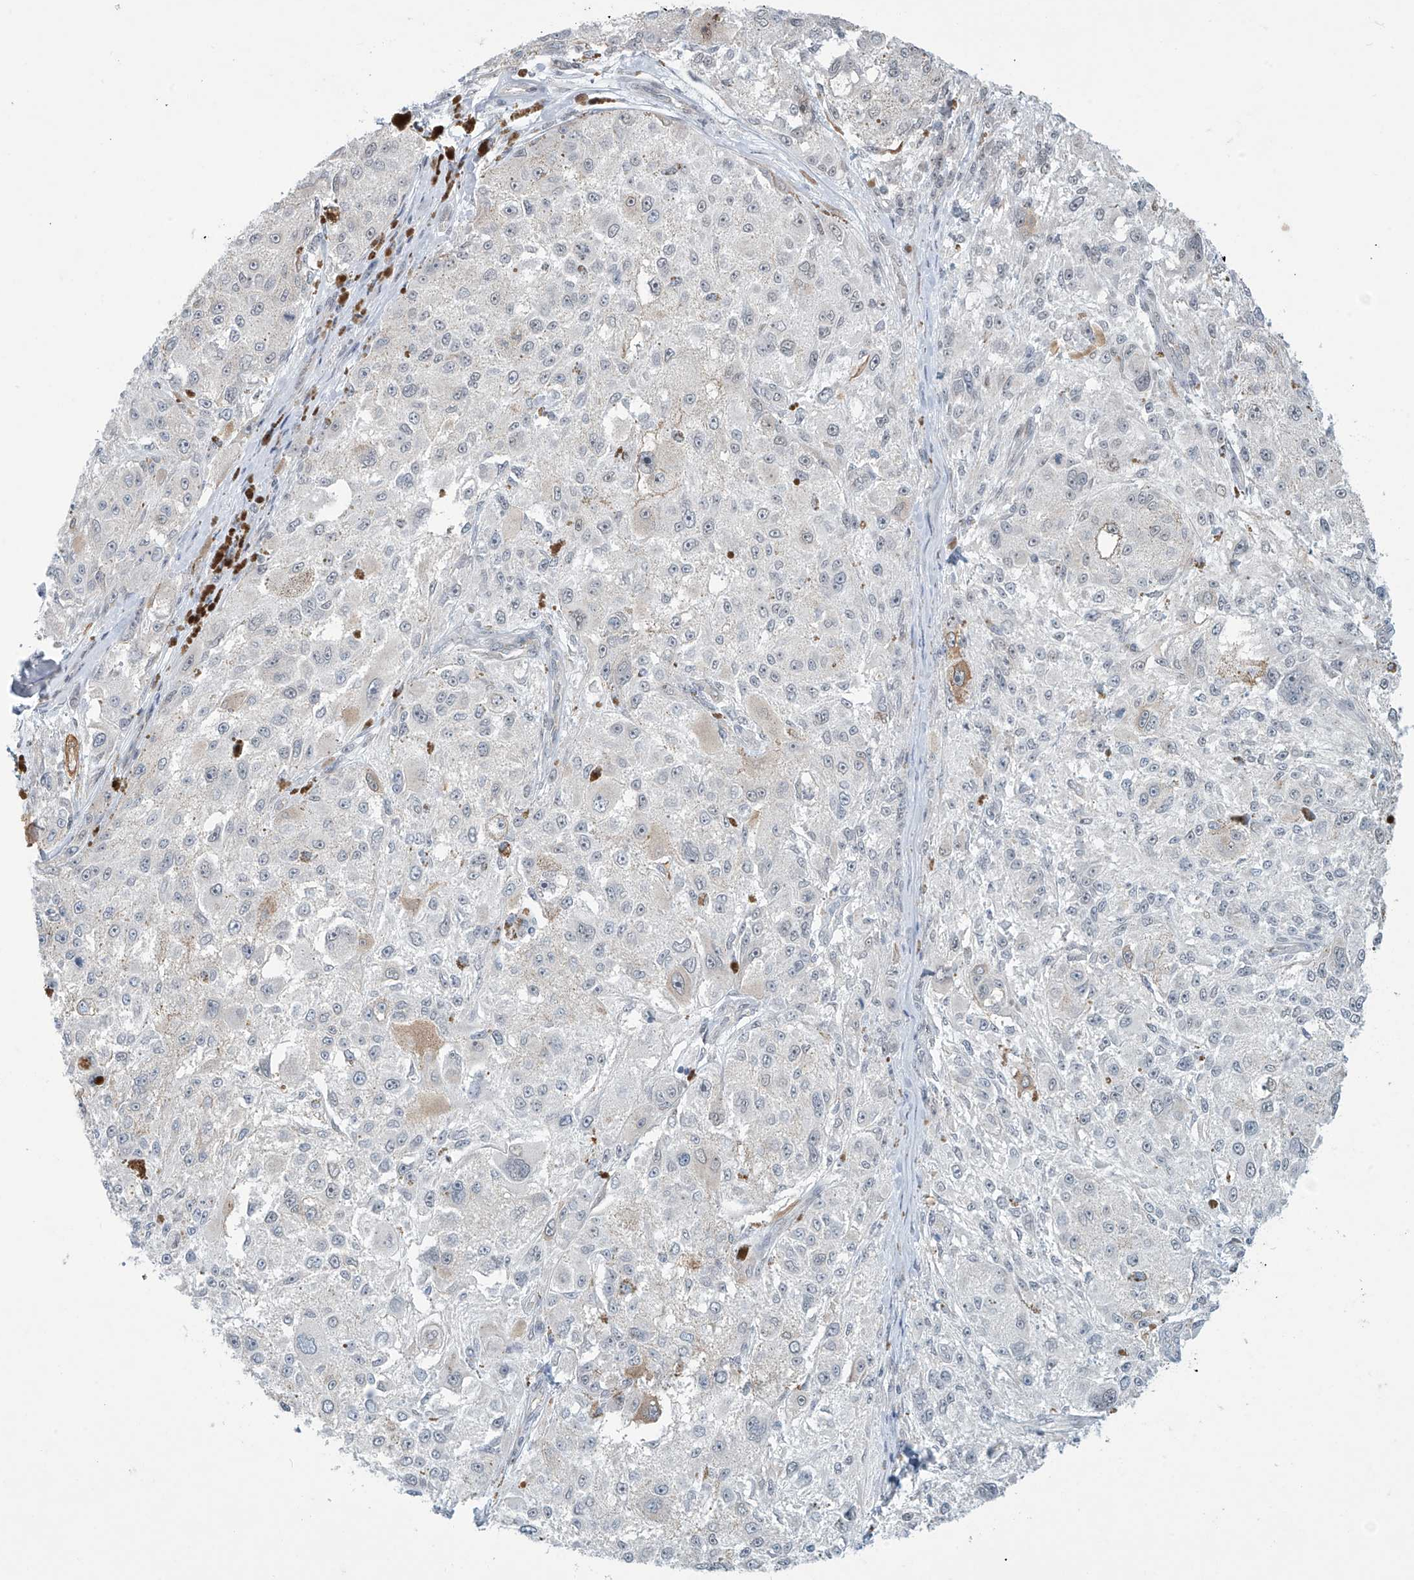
{"staining": {"intensity": "moderate", "quantity": "25%-75%", "location": "nuclear"}, "tissue": "melanoma", "cell_type": "Tumor cells", "image_type": "cancer", "snomed": [{"axis": "morphology", "description": "Necrosis, NOS"}, {"axis": "morphology", "description": "Malignant melanoma, NOS"}, {"axis": "topography", "description": "Skin"}], "caption": "DAB (3,3'-diaminobenzidine) immunohistochemical staining of human malignant melanoma shows moderate nuclear protein positivity in approximately 25%-75% of tumor cells. The staining was performed using DAB (3,3'-diaminobenzidine), with brown indicating positive protein expression. Nuclei are stained blue with hematoxylin.", "gene": "SARNP", "patient": {"sex": "female", "age": 87}}